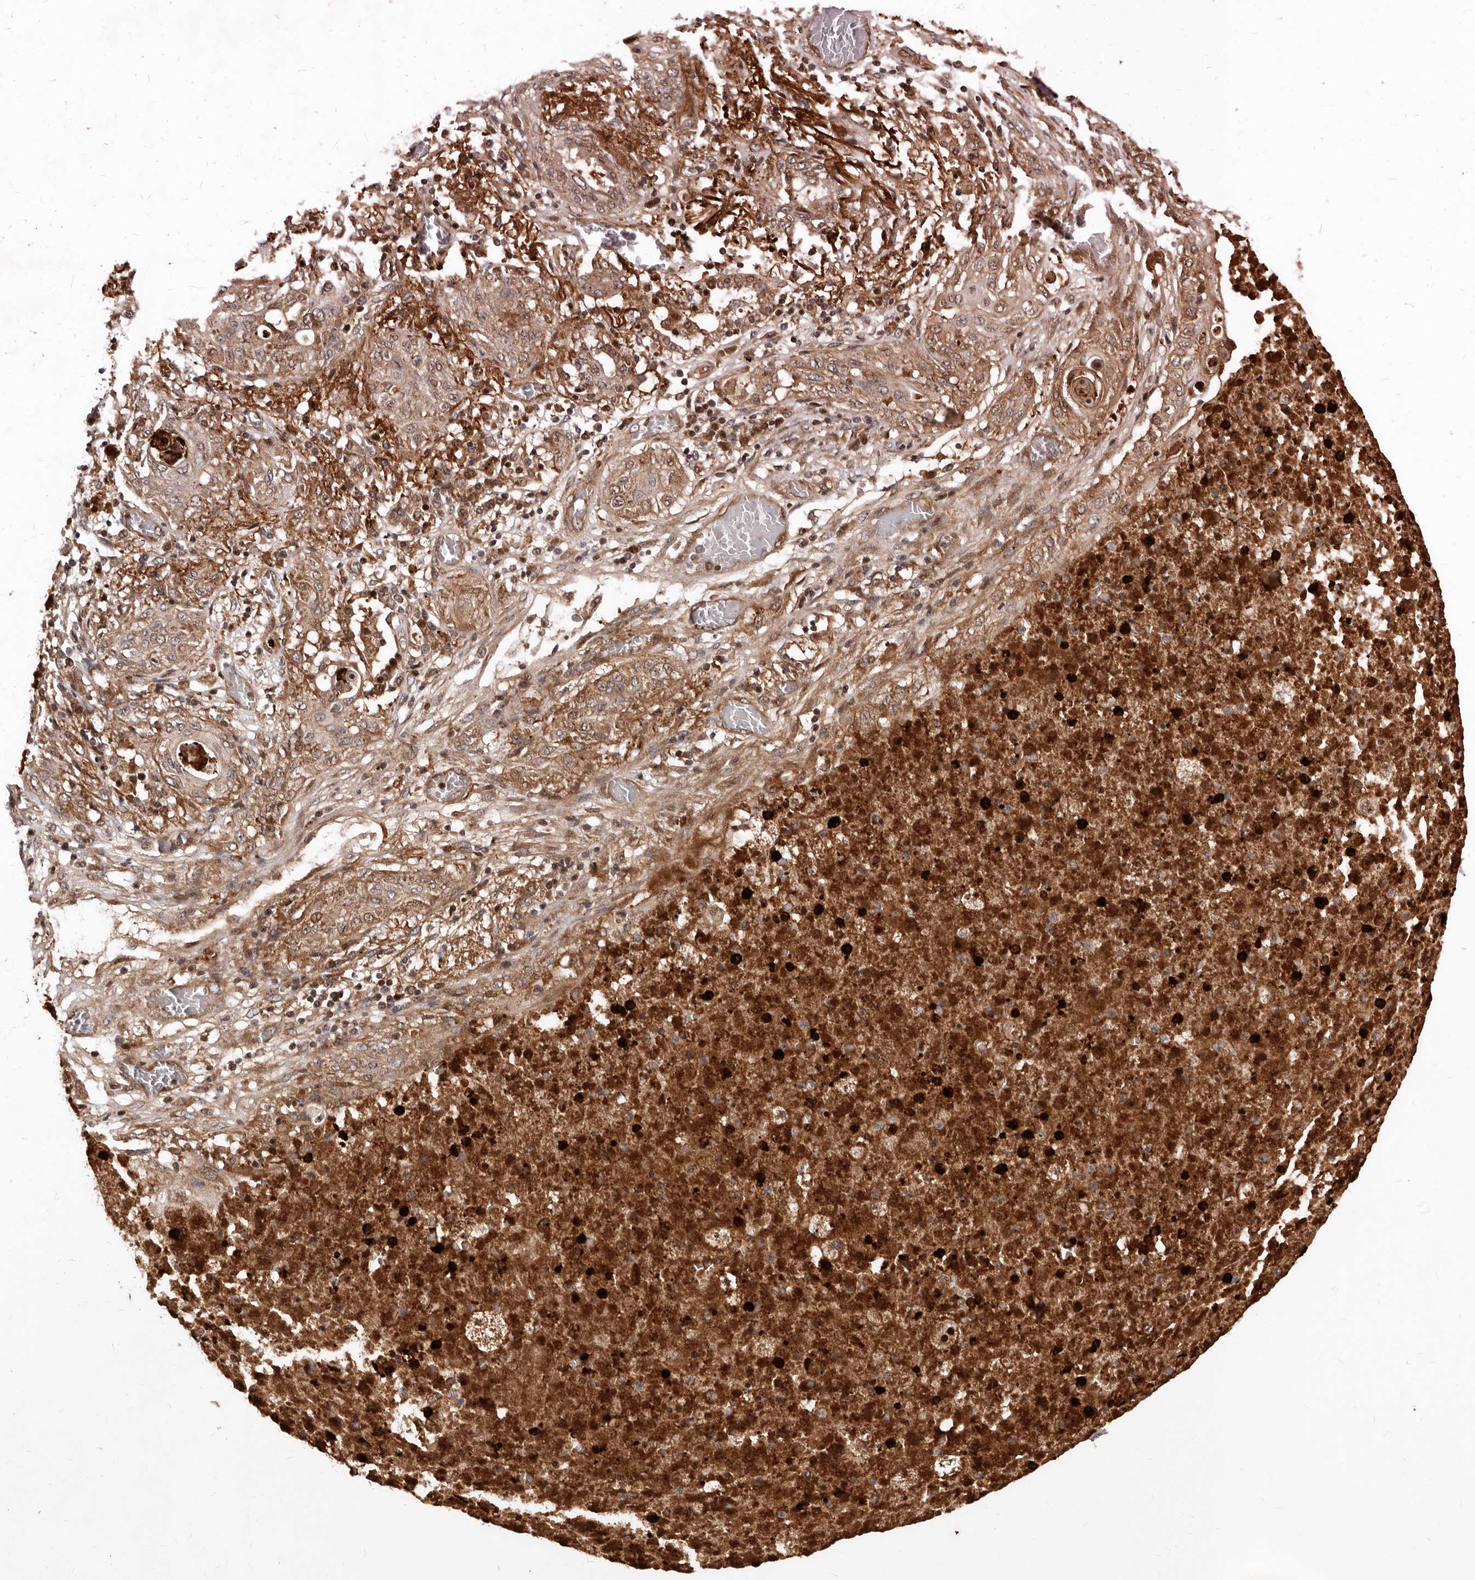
{"staining": {"intensity": "moderate", "quantity": ">75%", "location": "cytoplasmic/membranous"}, "tissue": "lung cancer", "cell_type": "Tumor cells", "image_type": "cancer", "snomed": [{"axis": "morphology", "description": "Squamous cell carcinoma, NOS"}, {"axis": "topography", "description": "Lung"}], "caption": "A medium amount of moderate cytoplasmic/membranous positivity is appreciated in about >75% of tumor cells in lung squamous cell carcinoma tissue. The protein of interest is shown in brown color, while the nuclei are stained blue.", "gene": "WEE2", "patient": {"sex": "female", "age": 47}}